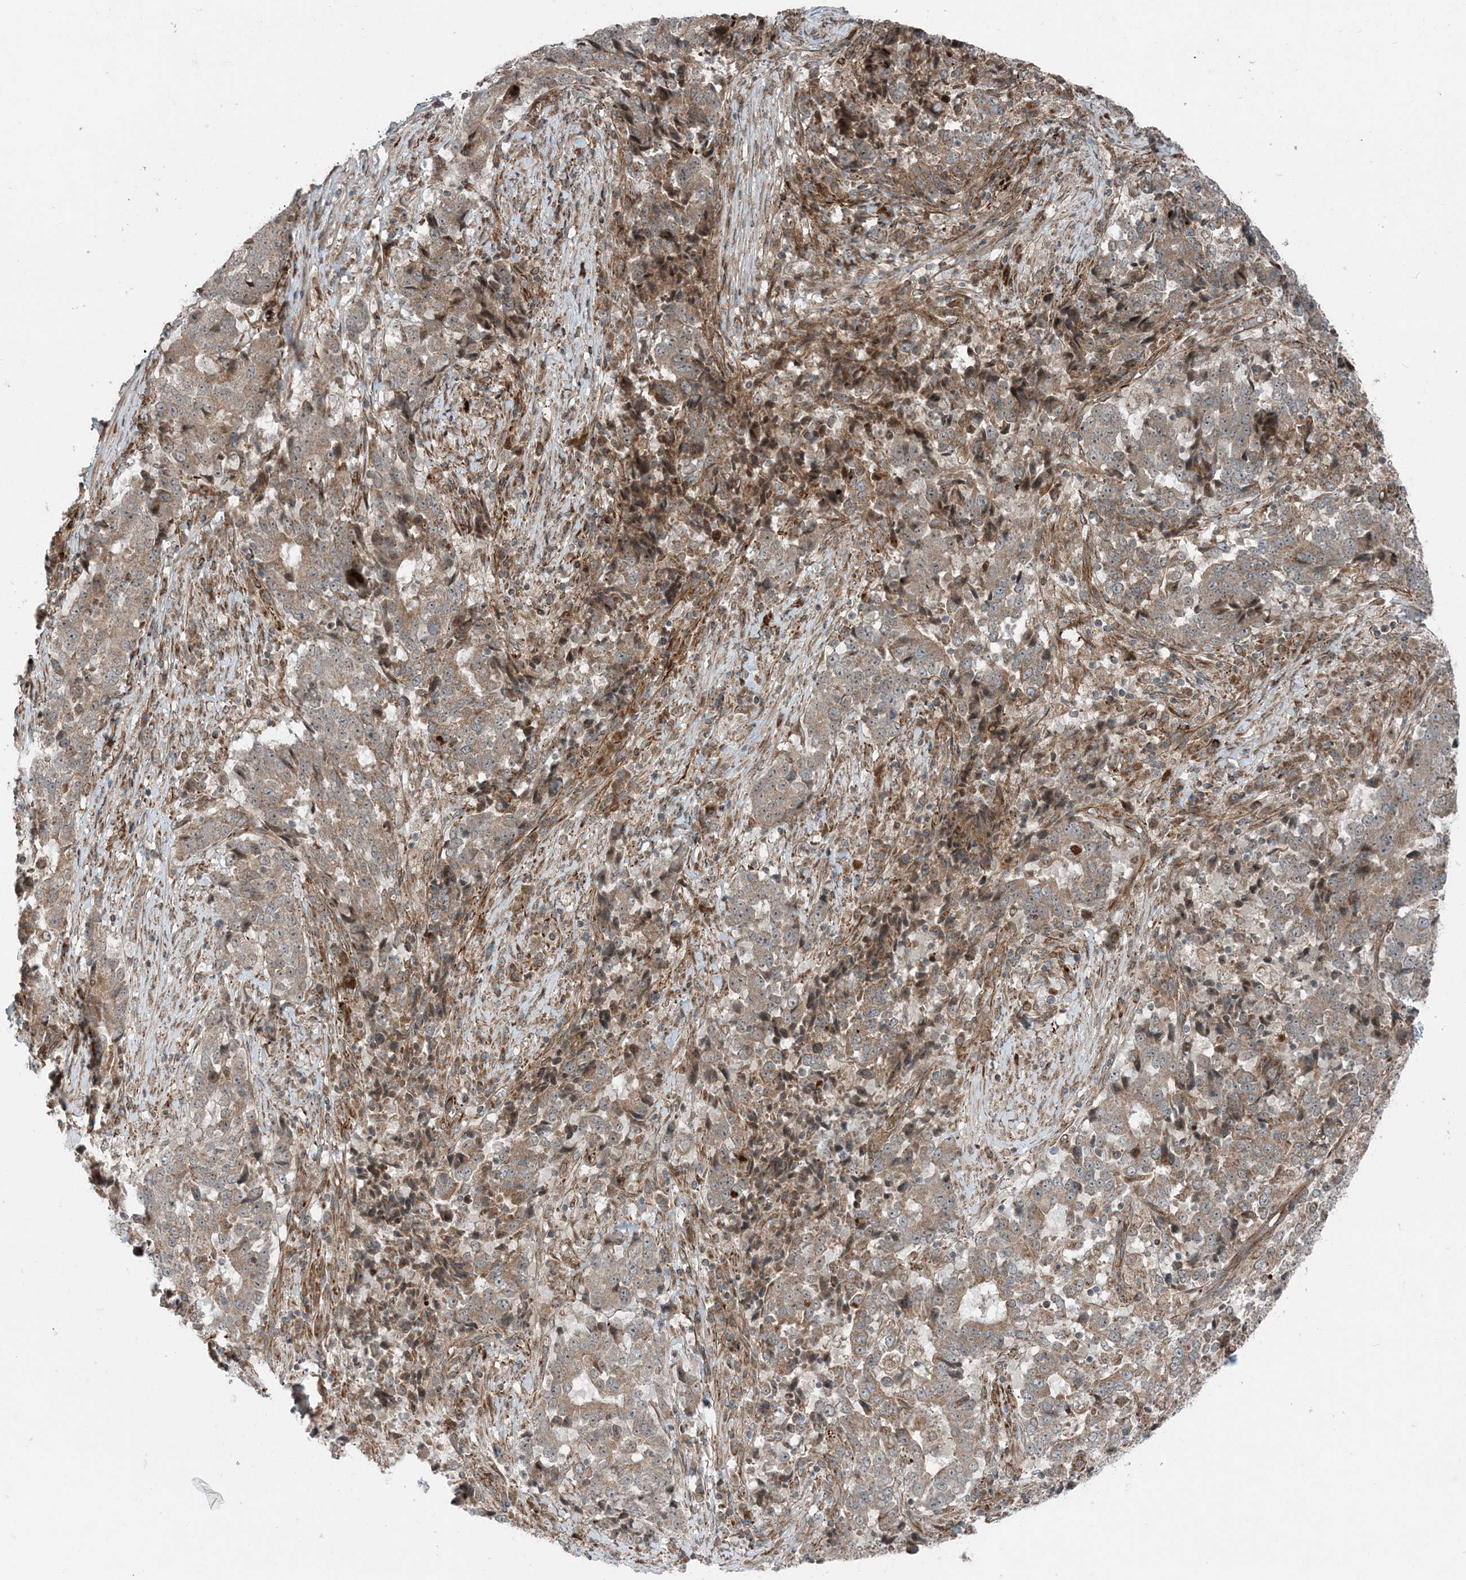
{"staining": {"intensity": "weak", "quantity": ">75%", "location": "cytoplasmic/membranous"}, "tissue": "stomach cancer", "cell_type": "Tumor cells", "image_type": "cancer", "snomed": [{"axis": "morphology", "description": "Adenocarcinoma, NOS"}, {"axis": "topography", "description": "Stomach"}], "caption": "Weak cytoplasmic/membranous protein positivity is present in approximately >75% of tumor cells in stomach cancer. (Stains: DAB (3,3'-diaminobenzidine) in brown, nuclei in blue, Microscopy: brightfield microscopy at high magnification).", "gene": "EDEM2", "patient": {"sex": "male", "age": 59}}